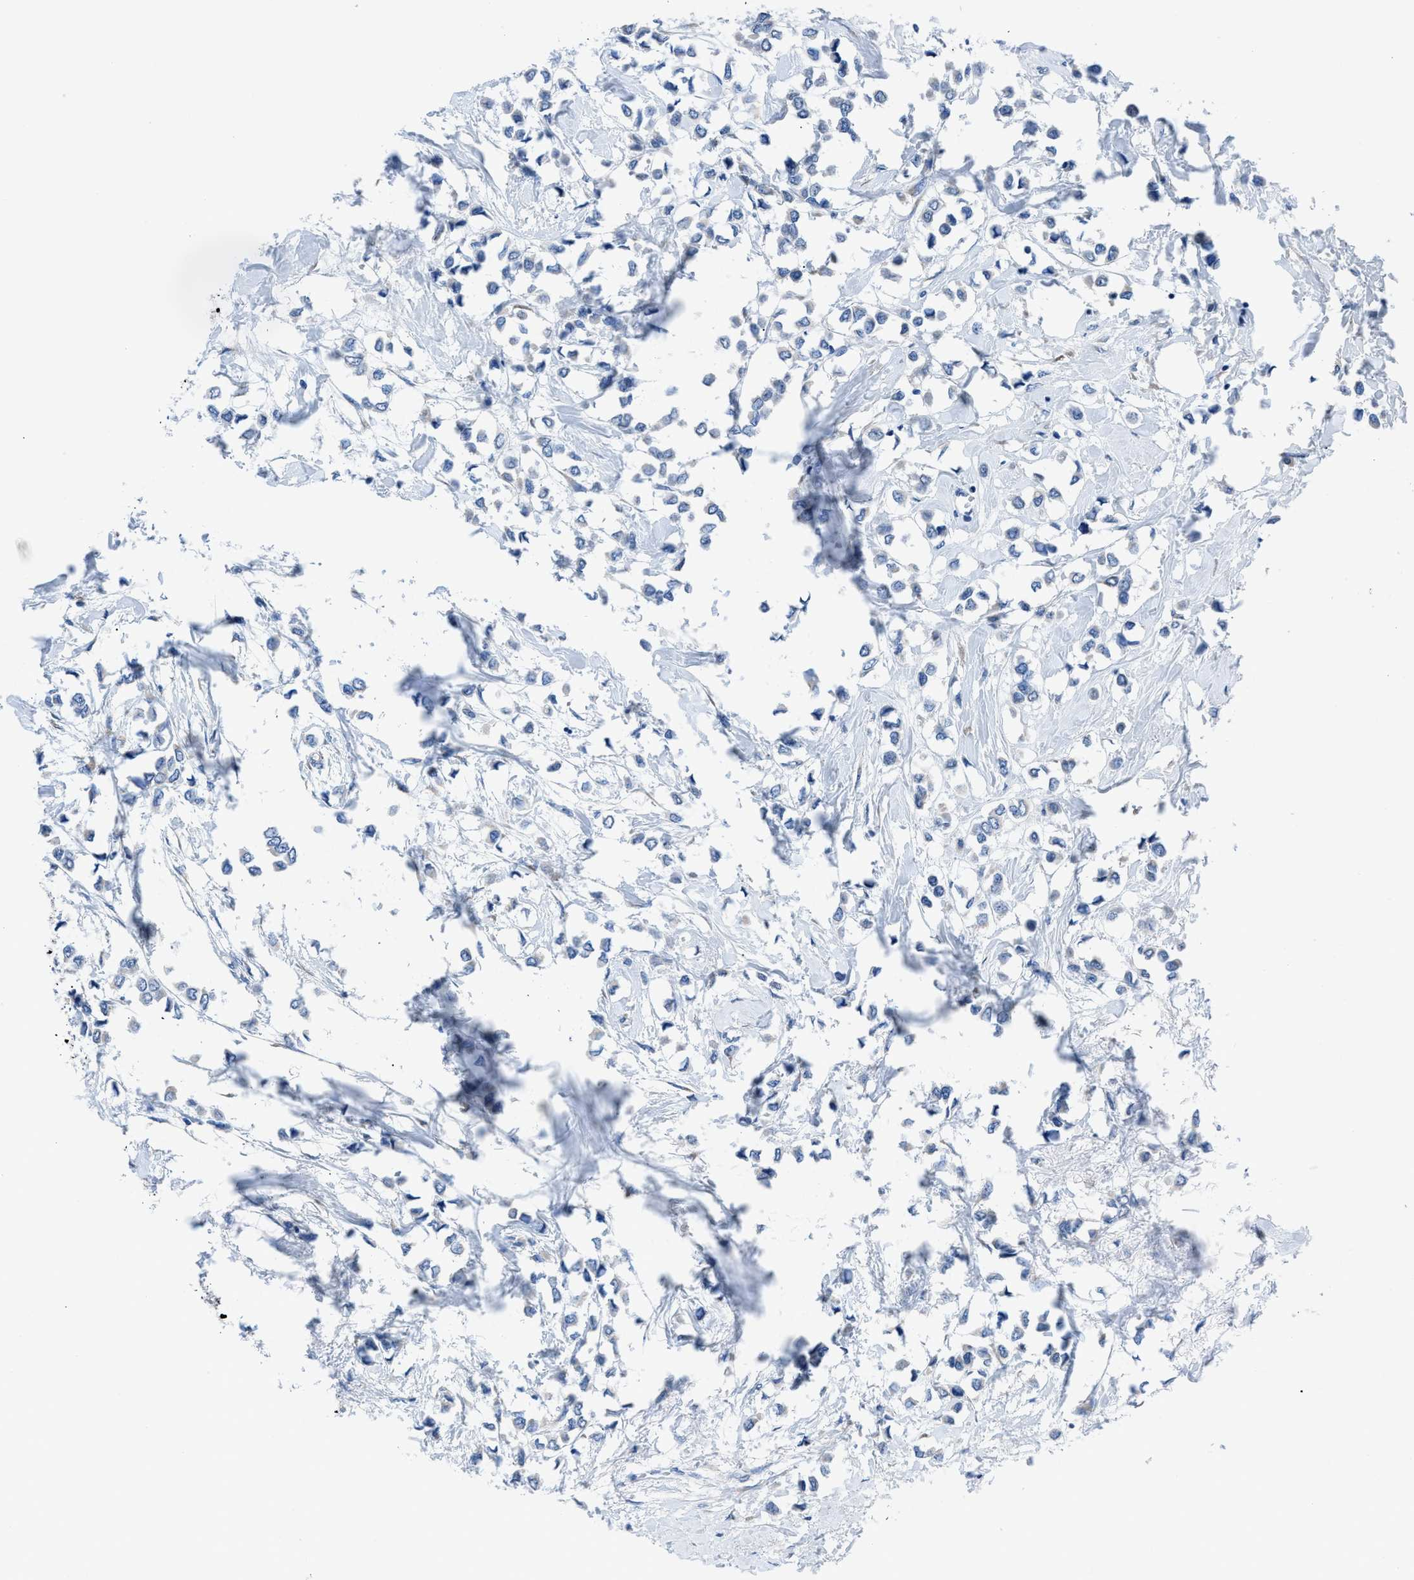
{"staining": {"intensity": "negative", "quantity": "none", "location": "none"}, "tissue": "breast cancer", "cell_type": "Tumor cells", "image_type": "cancer", "snomed": [{"axis": "morphology", "description": "Lobular carcinoma"}, {"axis": "topography", "description": "Breast"}], "caption": "High magnification brightfield microscopy of breast lobular carcinoma stained with DAB (3,3'-diaminobenzidine) (brown) and counterstained with hematoxylin (blue): tumor cells show no significant positivity.", "gene": "ITPR1", "patient": {"sex": "female", "age": 51}}